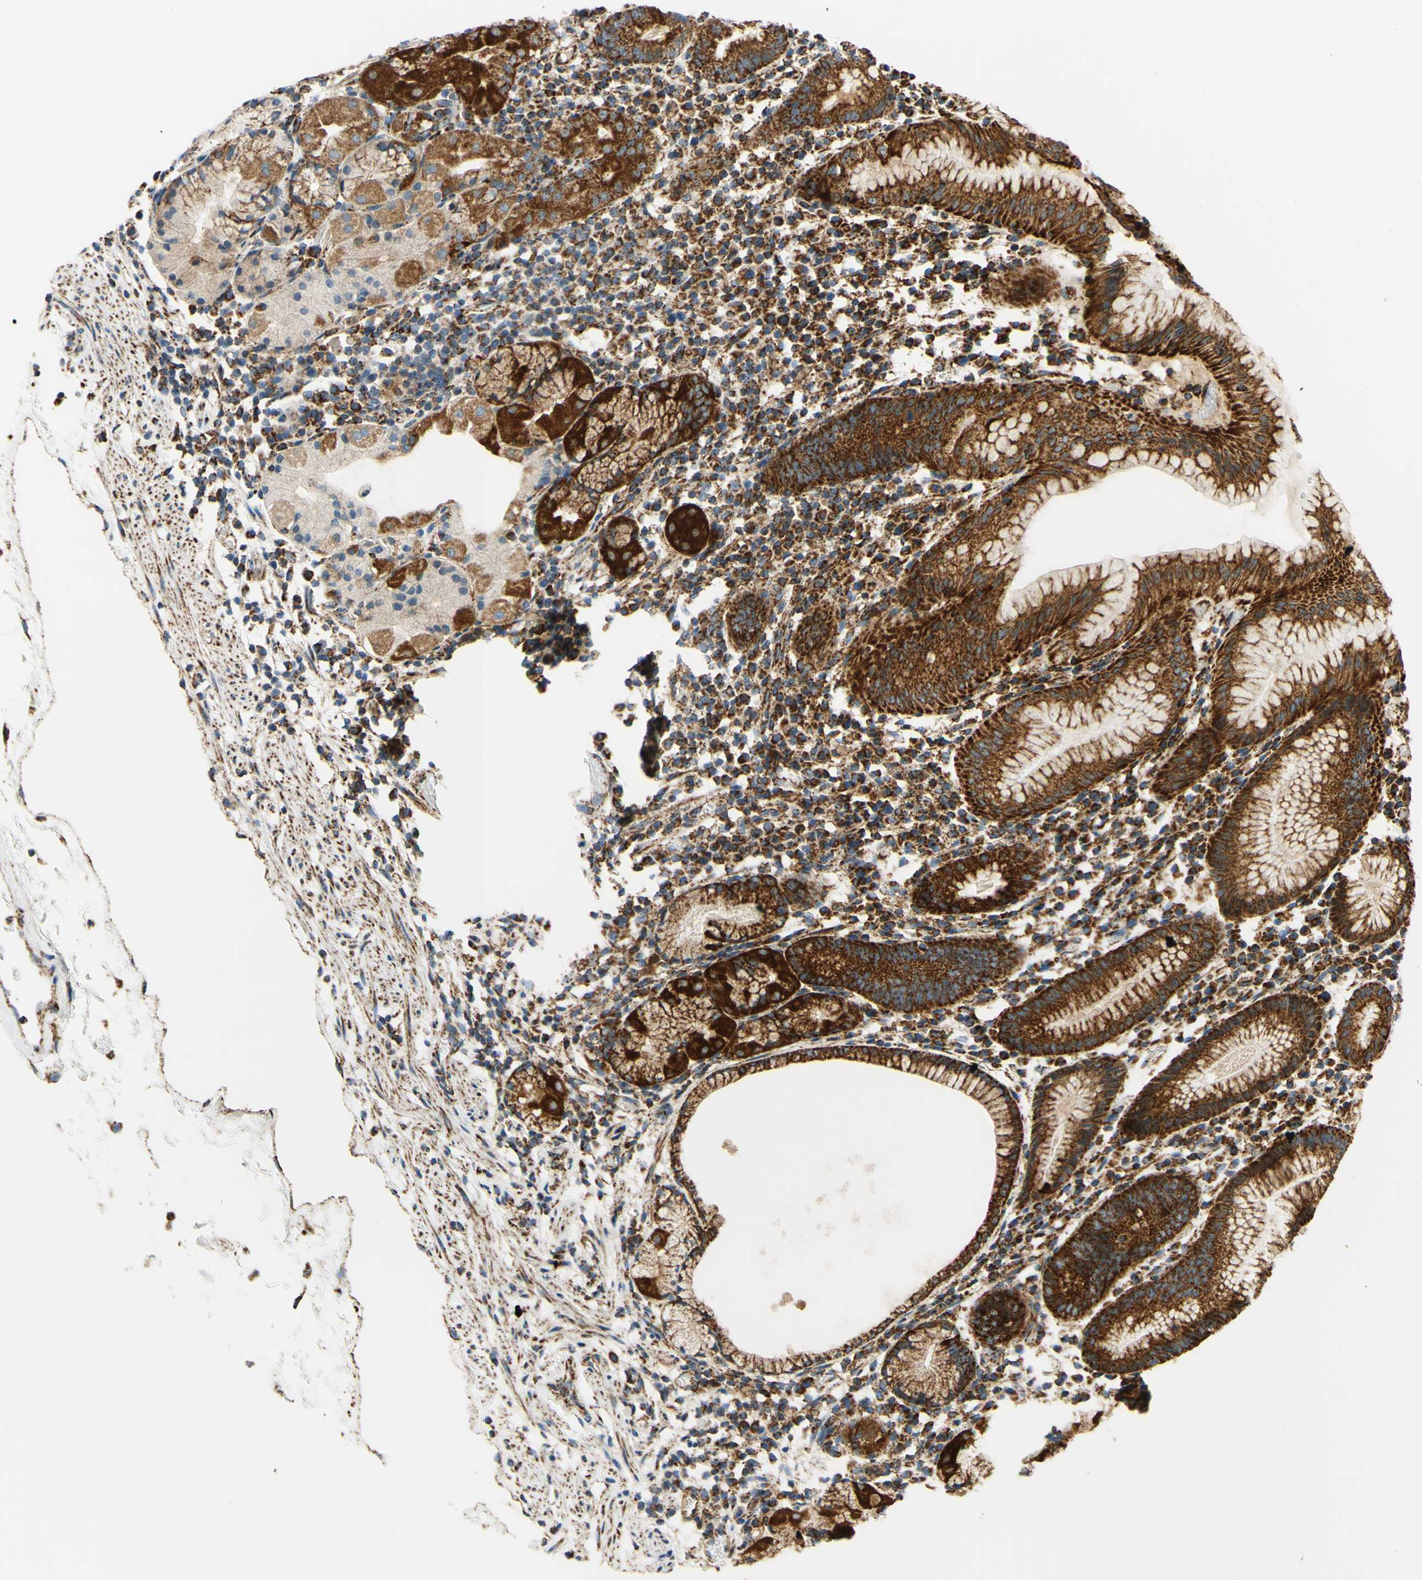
{"staining": {"intensity": "strong", "quantity": "25%-75%", "location": "cytoplasmic/membranous"}, "tissue": "stomach", "cell_type": "Glandular cells", "image_type": "normal", "snomed": [{"axis": "morphology", "description": "Normal tissue, NOS"}, {"axis": "topography", "description": "Stomach"}, {"axis": "topography", "description": "Stomach, lower"}], "caption": "Immunohistochemistry (IHC) of benign human stomach displays high levels of strong cytoplasmic/membranous positivity in approximately 25%-75% of glandular cells.", "gene": "MAVS", "patient": {"sex": "female", "age": 75}}